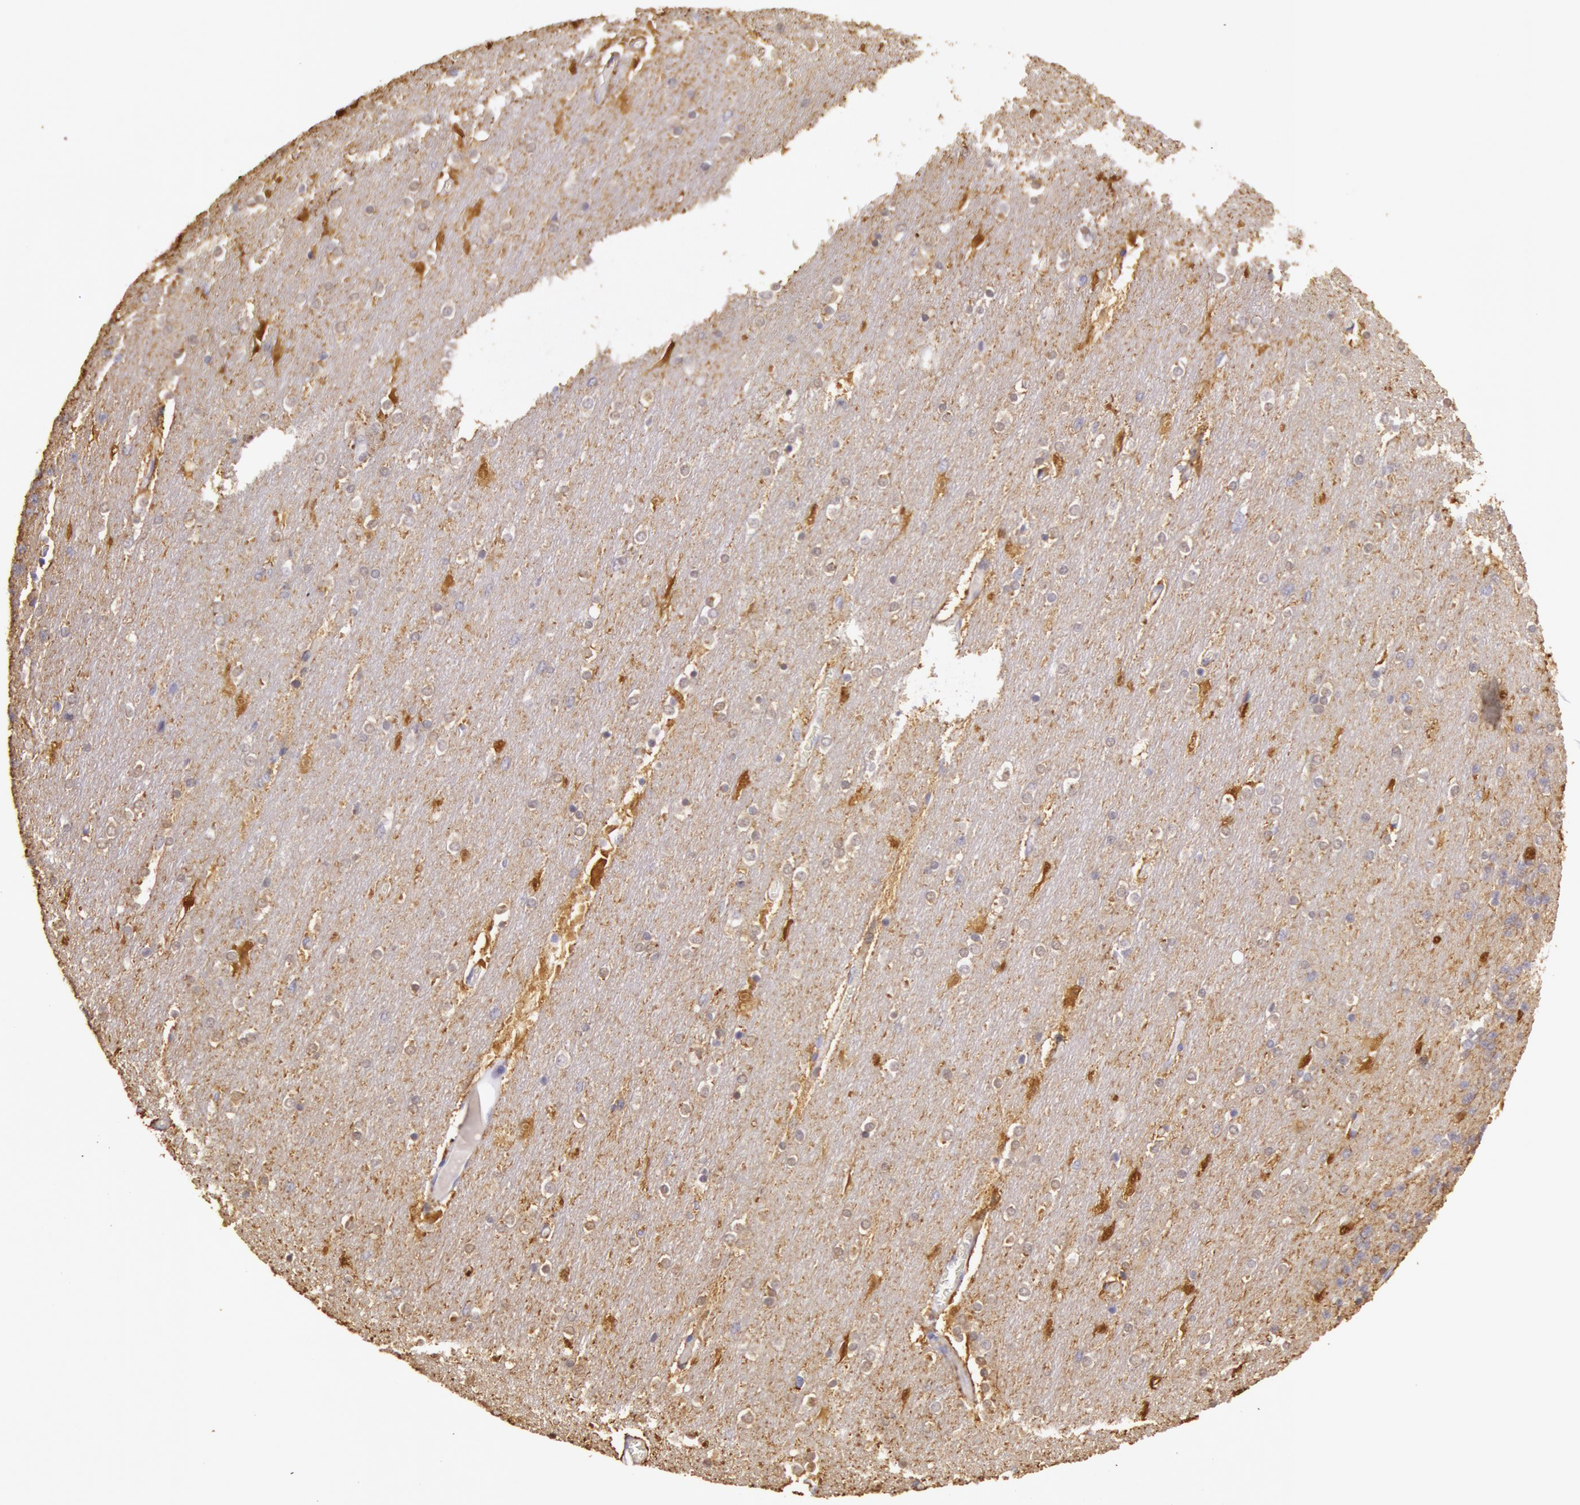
{"staining": {"intensity": "moderate", "quantity": "25%-75%", "location": "cytoplasmic/membranous"}, "tissue": "cerebellum", "cell_type": "Cells in granular layer", "image_type": "normal", "snomed": [{"axis": "morphology", "description": "Normal tissue, NOS"}, {"axis": "topography", "description": "Cerebellum"}], "caption": "Immunohistochemical staining of unremarkable human cerebellum exhibits medium levels of moderate cytoplasmic/membranous expression in about 25%-75% of cells in granular layer. The staining was performed using DAB (3,3'-diaminobenzidine), with brown indicating positive protein expression. Nuclei are stained blue with hematoxylin.", "gene": "CKB", "patient": {"sex": "female", "age": 54}}